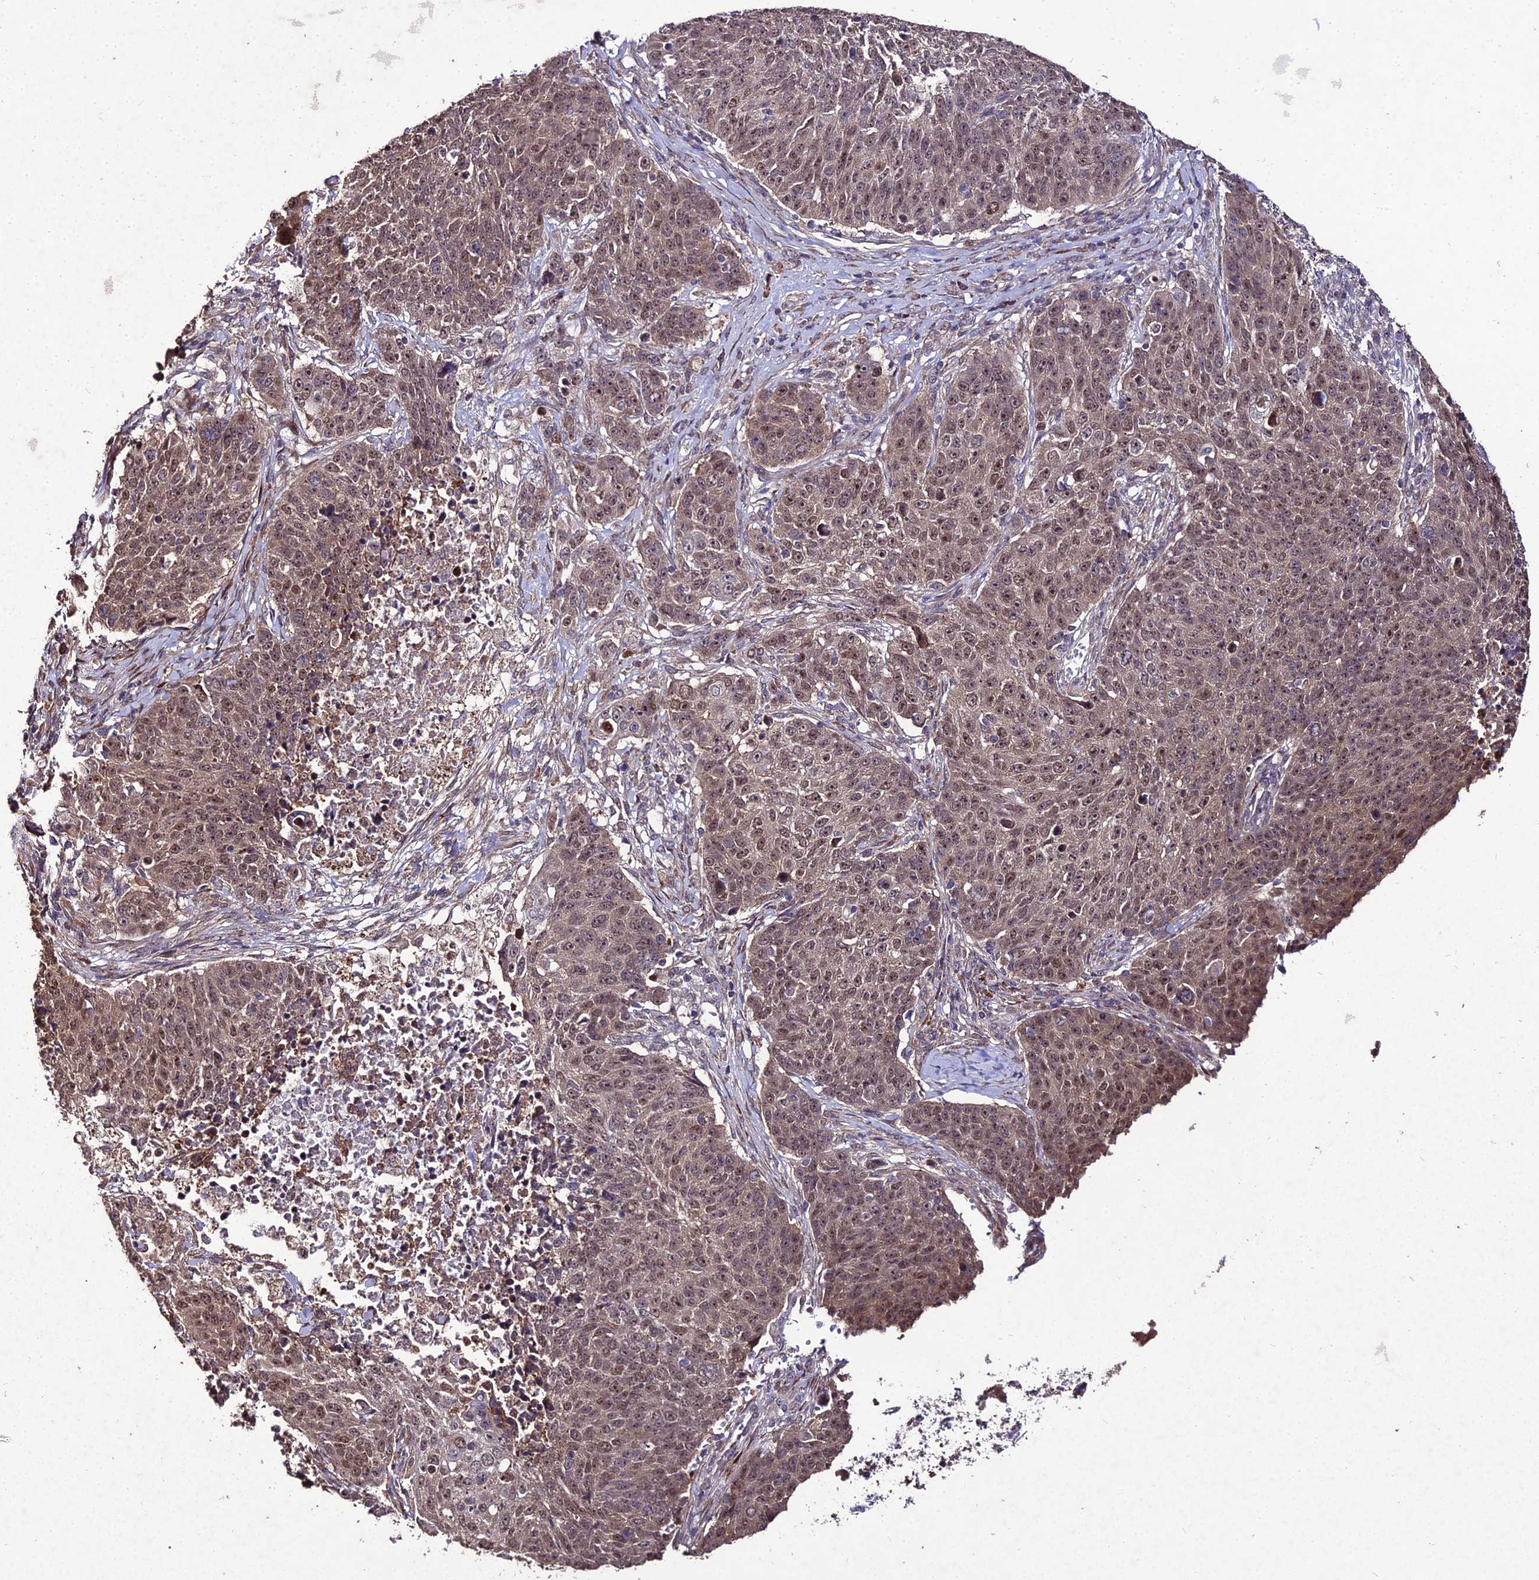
{"staining": {"intensity": "moderate", "quantity": ">75%", "location": "nuclear"}, "tissue": "lung cancer", "cell_type": "Tumor cells", "image_type": "cancer", "snomed": [{"axis": "morphology", "description": "Normal tissue, NOS"}, {"axis": "morphology", "description": "Squamous cell carcinoma, NOS"}, {"axis": "topography", "description": "Lymph node"}, {"axis": "topography", "description": "Lung"}], "caption": "Lung cancer stained with a protein marker displays moderate staining in tumor cells.", "gene": "ZNF766", "patient": {"sex": "male", "age": 66}}